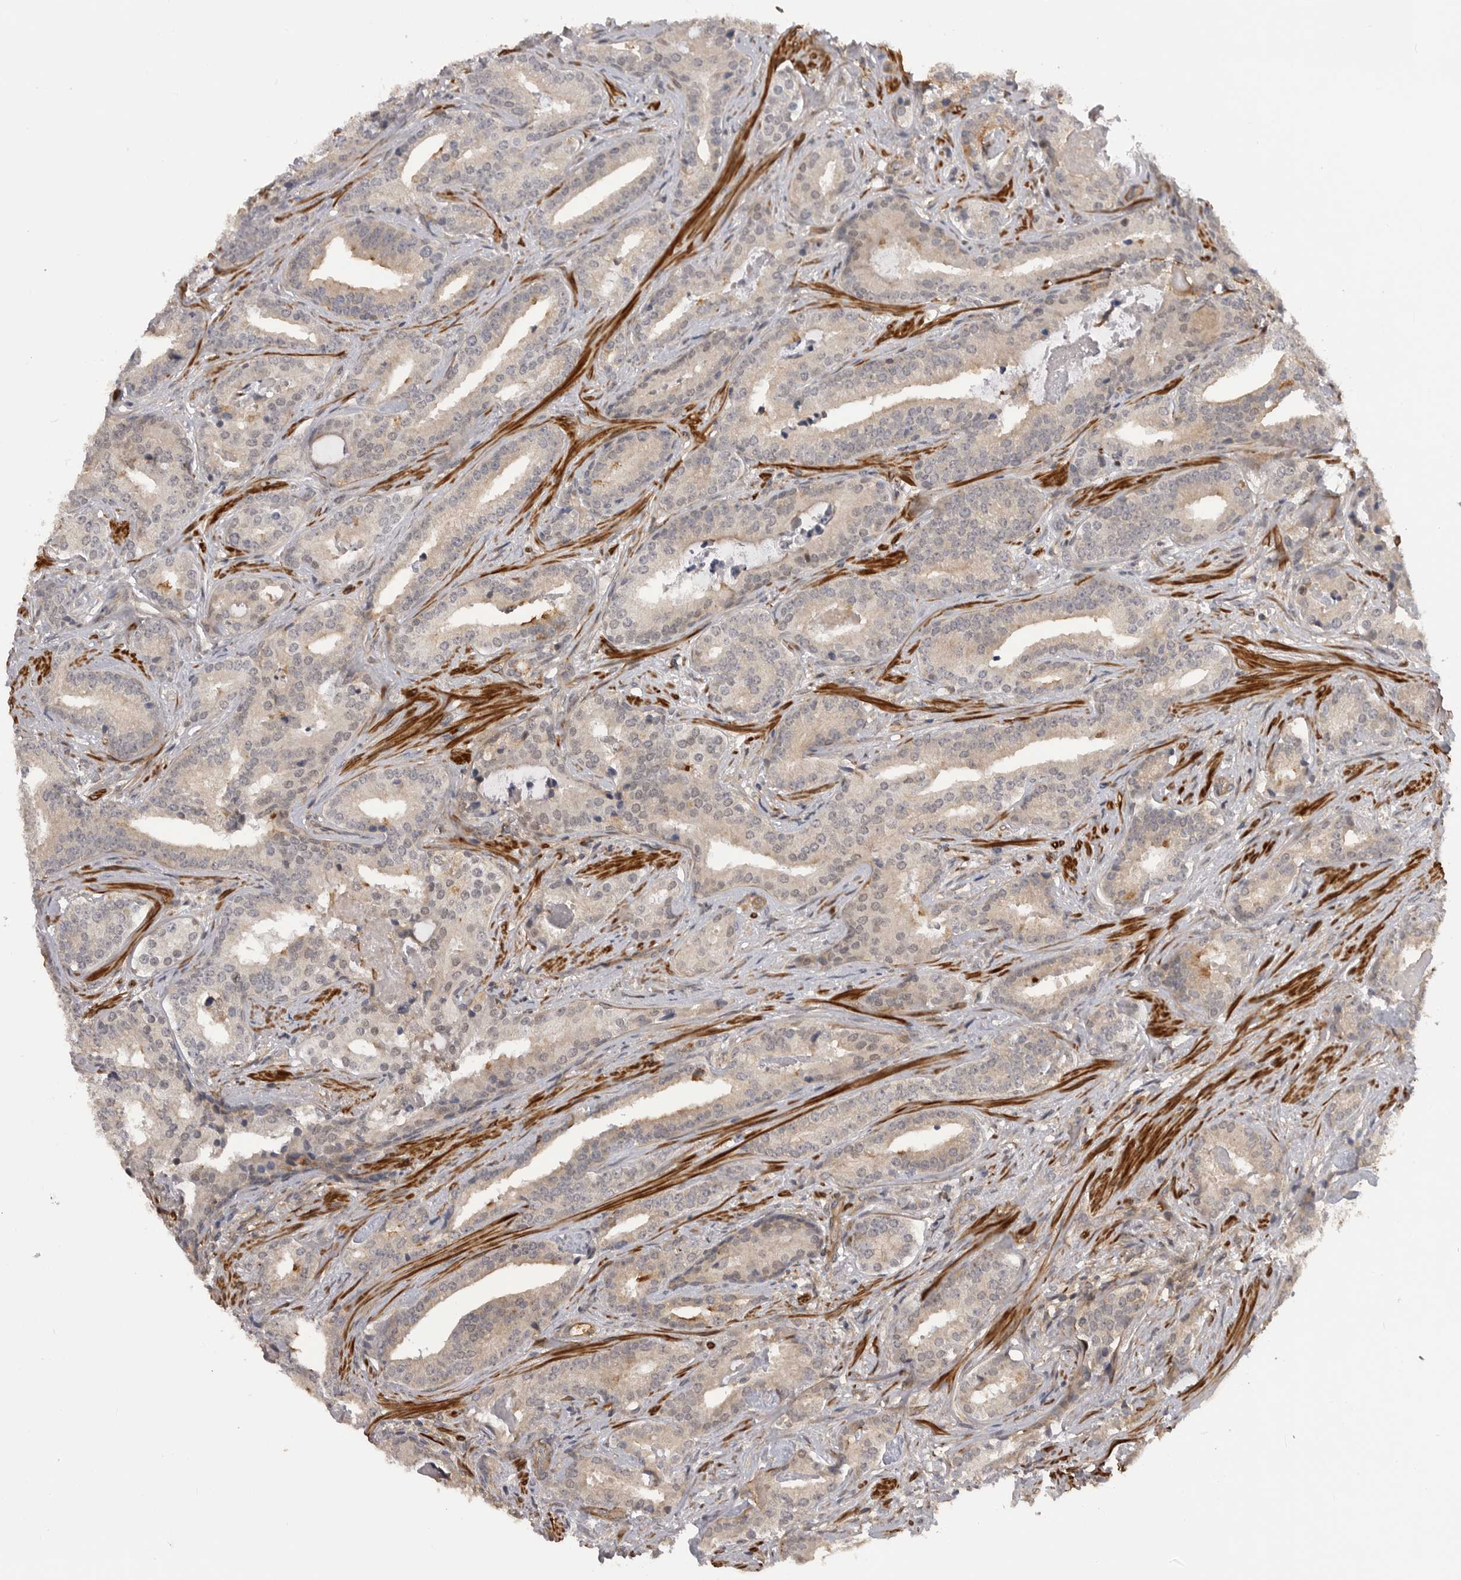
{"staining": {"intensity": "negative", "quantity": "none", "location": "none"}, "tissue": "prostate cancer", "cell_type": "Tumor cells", "image_type": "cancer", "snomed": [{"axis": "morphology", "description": "Adenocarcinoma, Low grade"}, {"axis": "topography", "description": "Prostate"}], "caption": "DAB (3,3'-diaminobenzidine) immunohistochemical staining of prostate cancer exhibits no significant expression in tumor cells.", "gene": "TRIM56", "patient": {"sex": "male", "age": 67}}